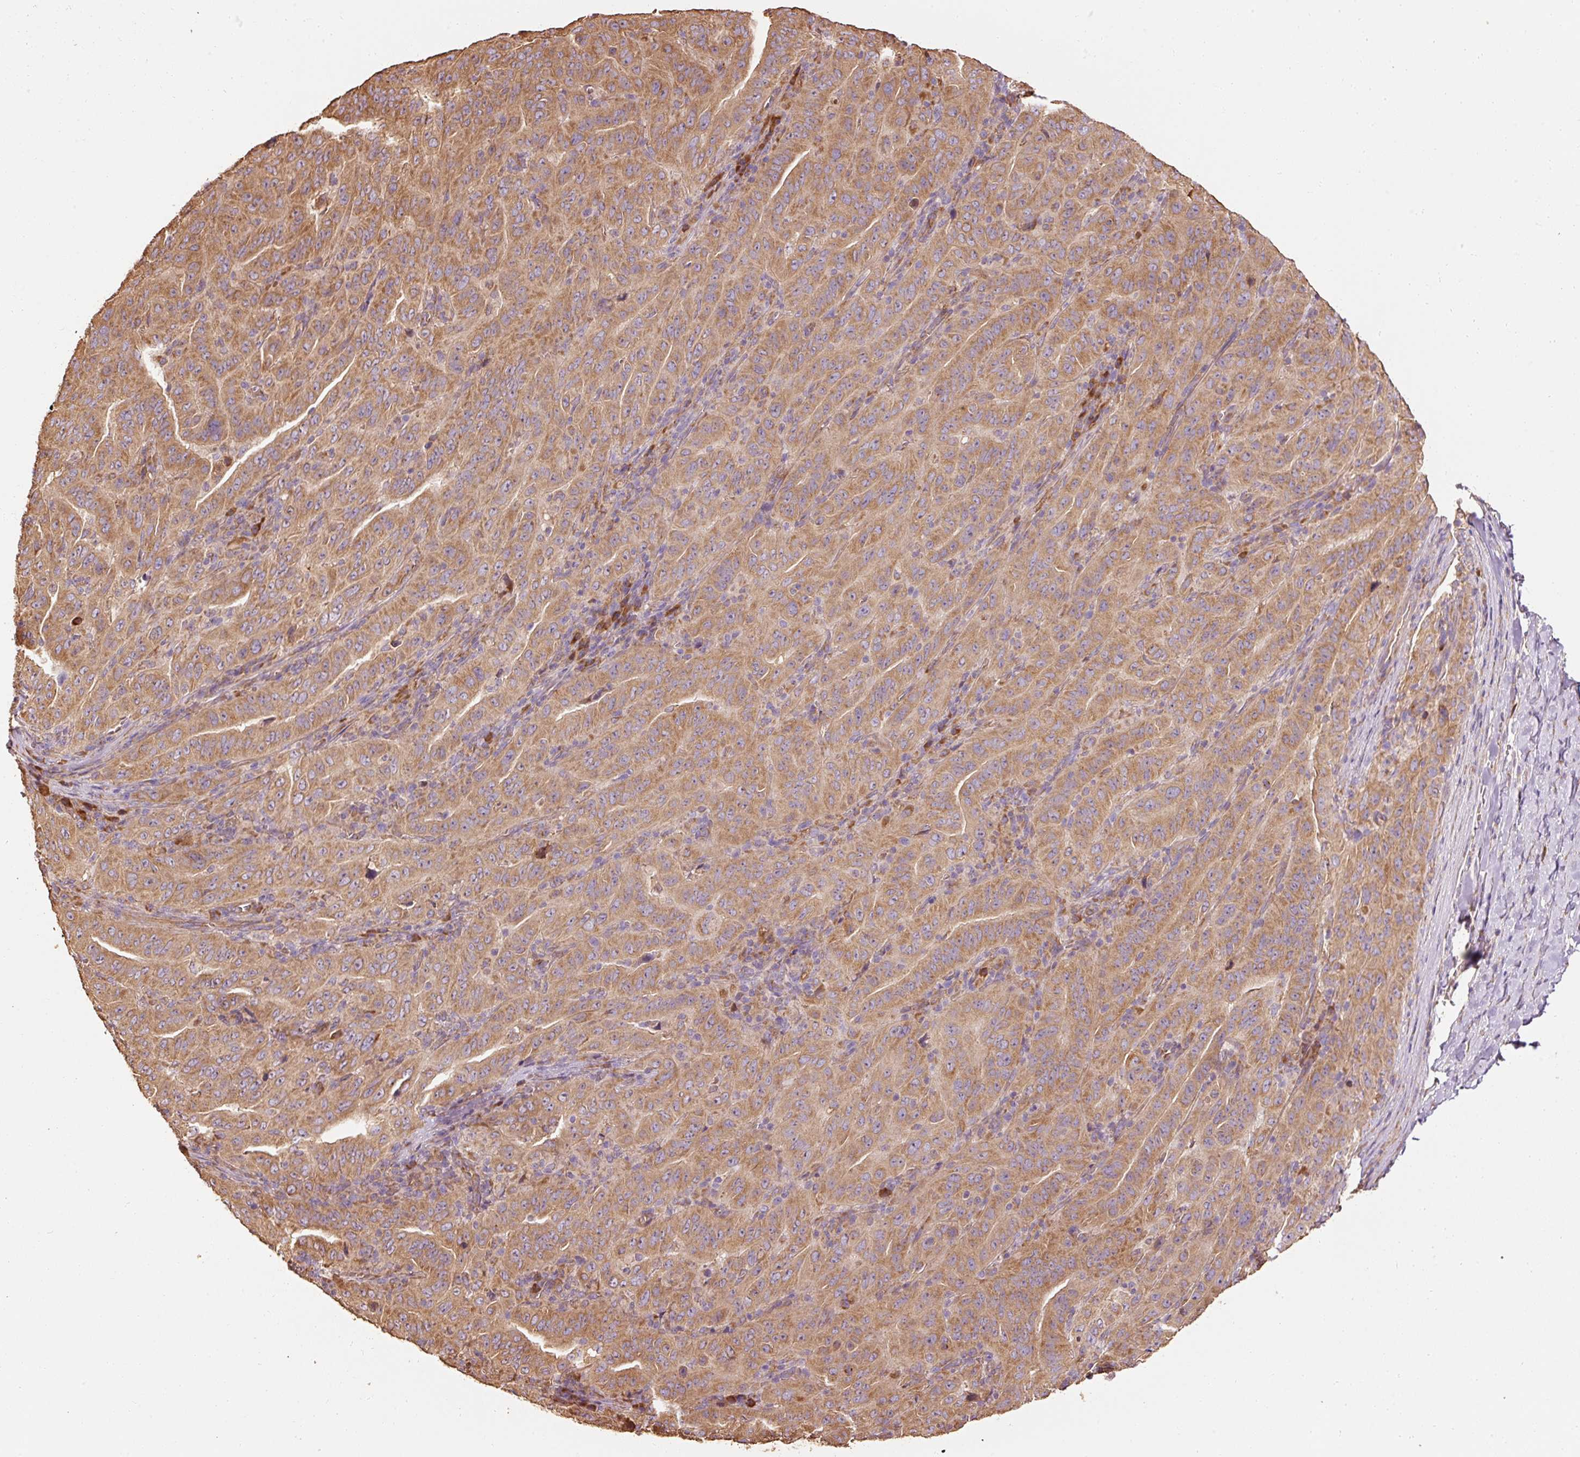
{"staining": {"intensity": "moderate", "quantity": ">75%", "location": "cytoplasmic/membranous"}, "tissue": "pancreatic cancer", "cell_type": "Tumor cells", "image_type": "cancer", "snomed": [{"axis": "morphology", "description": "Adenocarcinoma, NOS"}, {"axis": "topography", "description": "Pancreas"}], "caption": "IHC histopathology image of neoplastic tissue: pancreatic adenocarcinoma stained using immunohistochemistry displays medium levels of moderate protein expression localized specifically in the cytoplasmic/membranous of tumor cells, appearing as a cytoplasmic/membranous brown color.", "gene": "EFHC1", "patient": {"sex": "male", "age": 63}}